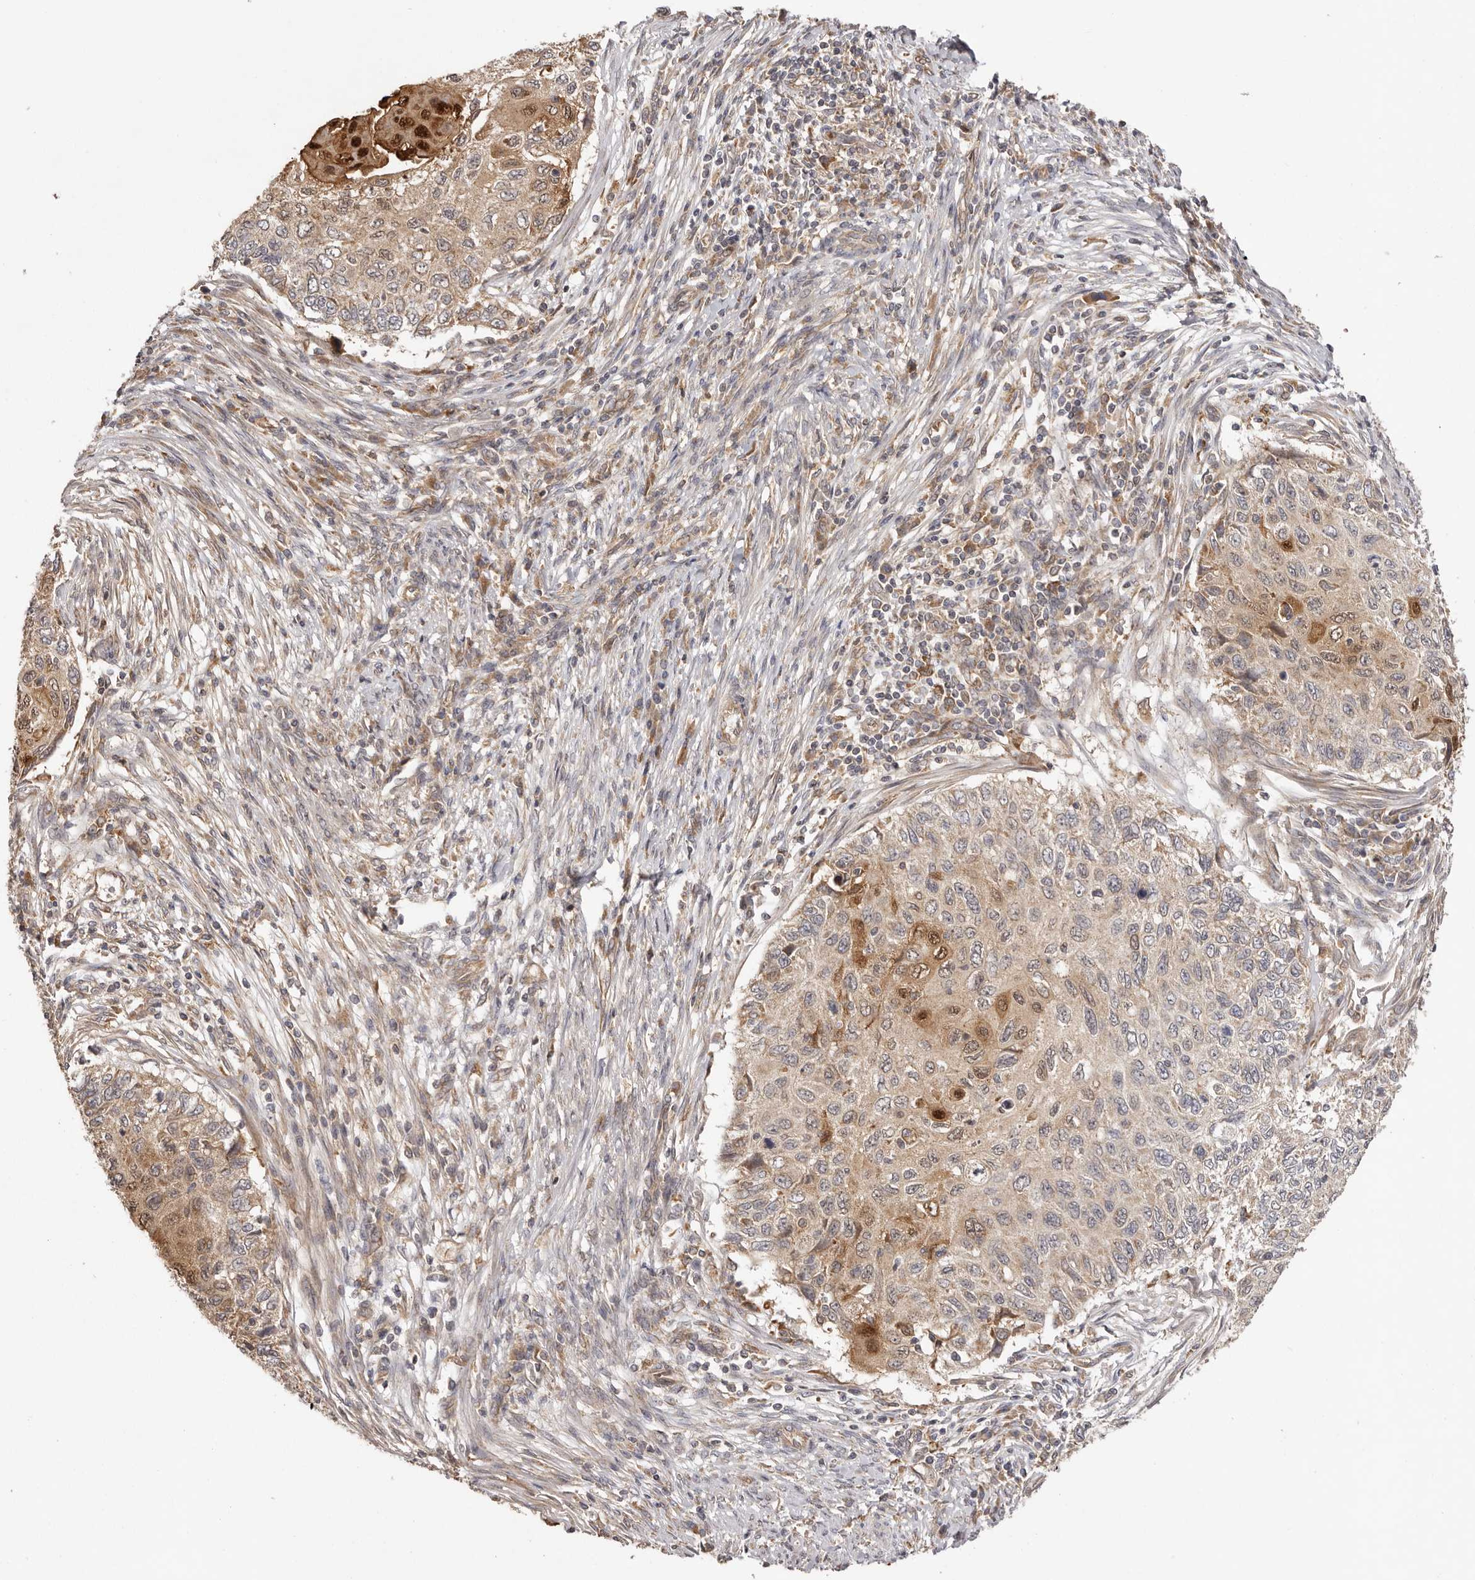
{"staining": {"intensity": "moderate", "quantity": "25%-75%", "location": "cytoplasmic/membranous,nuclear"}, "tissue": "cervical cancer", "cell_type": "Tumor cells", "image_type": "cancer", "snomed": [{"axis": "morphology", "description": "Squamous cell carcinoma, NOS"}, {"axis": "topography", "description": "Cervix"}], "caption": "Cervical cancer (squamous cell carcinoma) tissue exhibits moderate cytoplasmic/membranous and nuclear expression in approximately 25%-75% of tumor cells", "gene": "UBR2", "patient": {"sex": "female", "age": 70}}